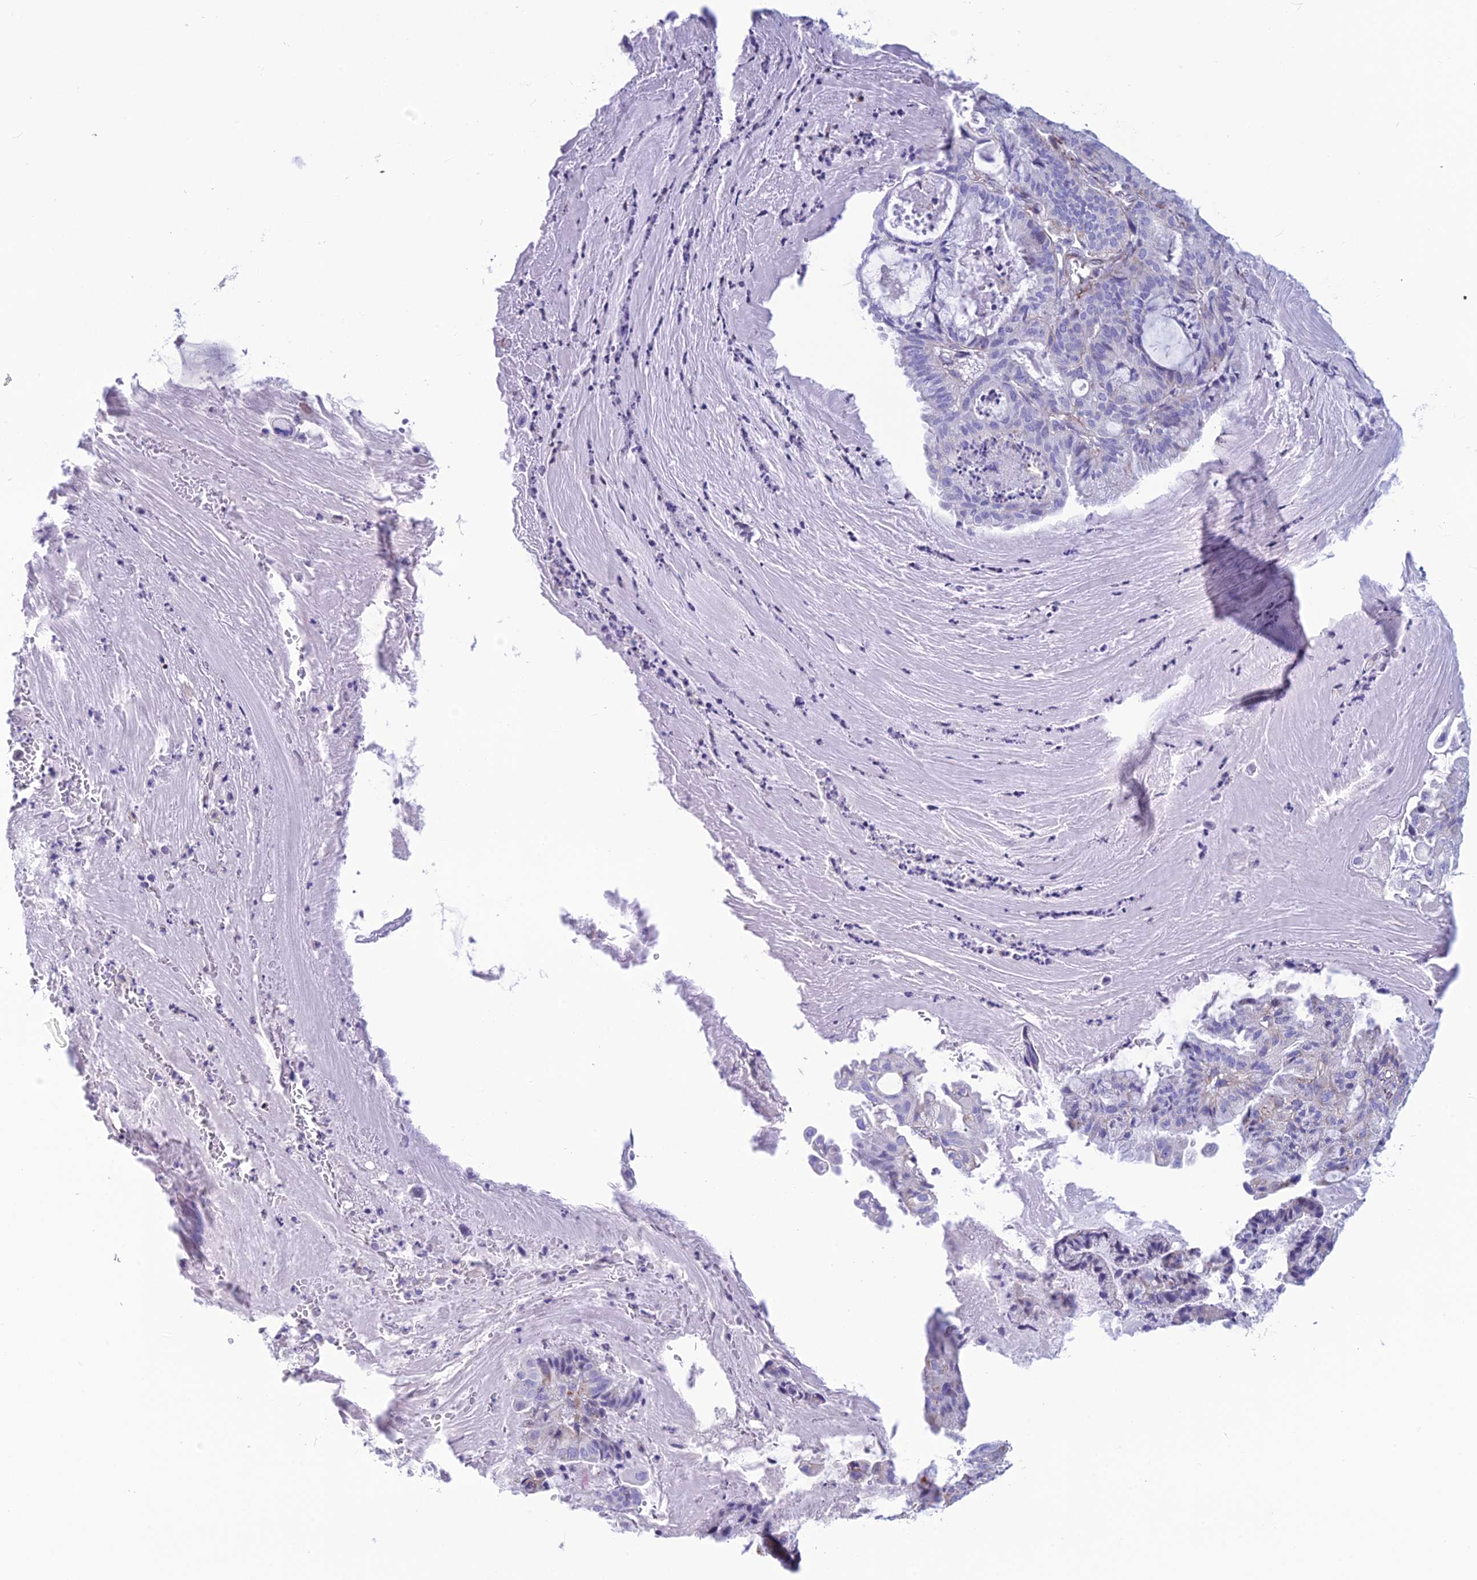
{"staining": {"intensity": "negative", "quantity": "none", "location": "none"}, "tissue": "endometrial cancer", "cell_type": "Tumor cells", "image_type": "cancer", "snomed": [{"axis": "morphology", "description": "Adenocarcinoma, NOS"}, {"axis": "topography", "description": "Endometrium"}], "caption": "The immunohistochemistry (IHC) histopathology image has no significant expression in tumor cells of endometrial cancer tissue.", "gene": "POMGNT1", "patient": {"sex": "female", "age": 86}}